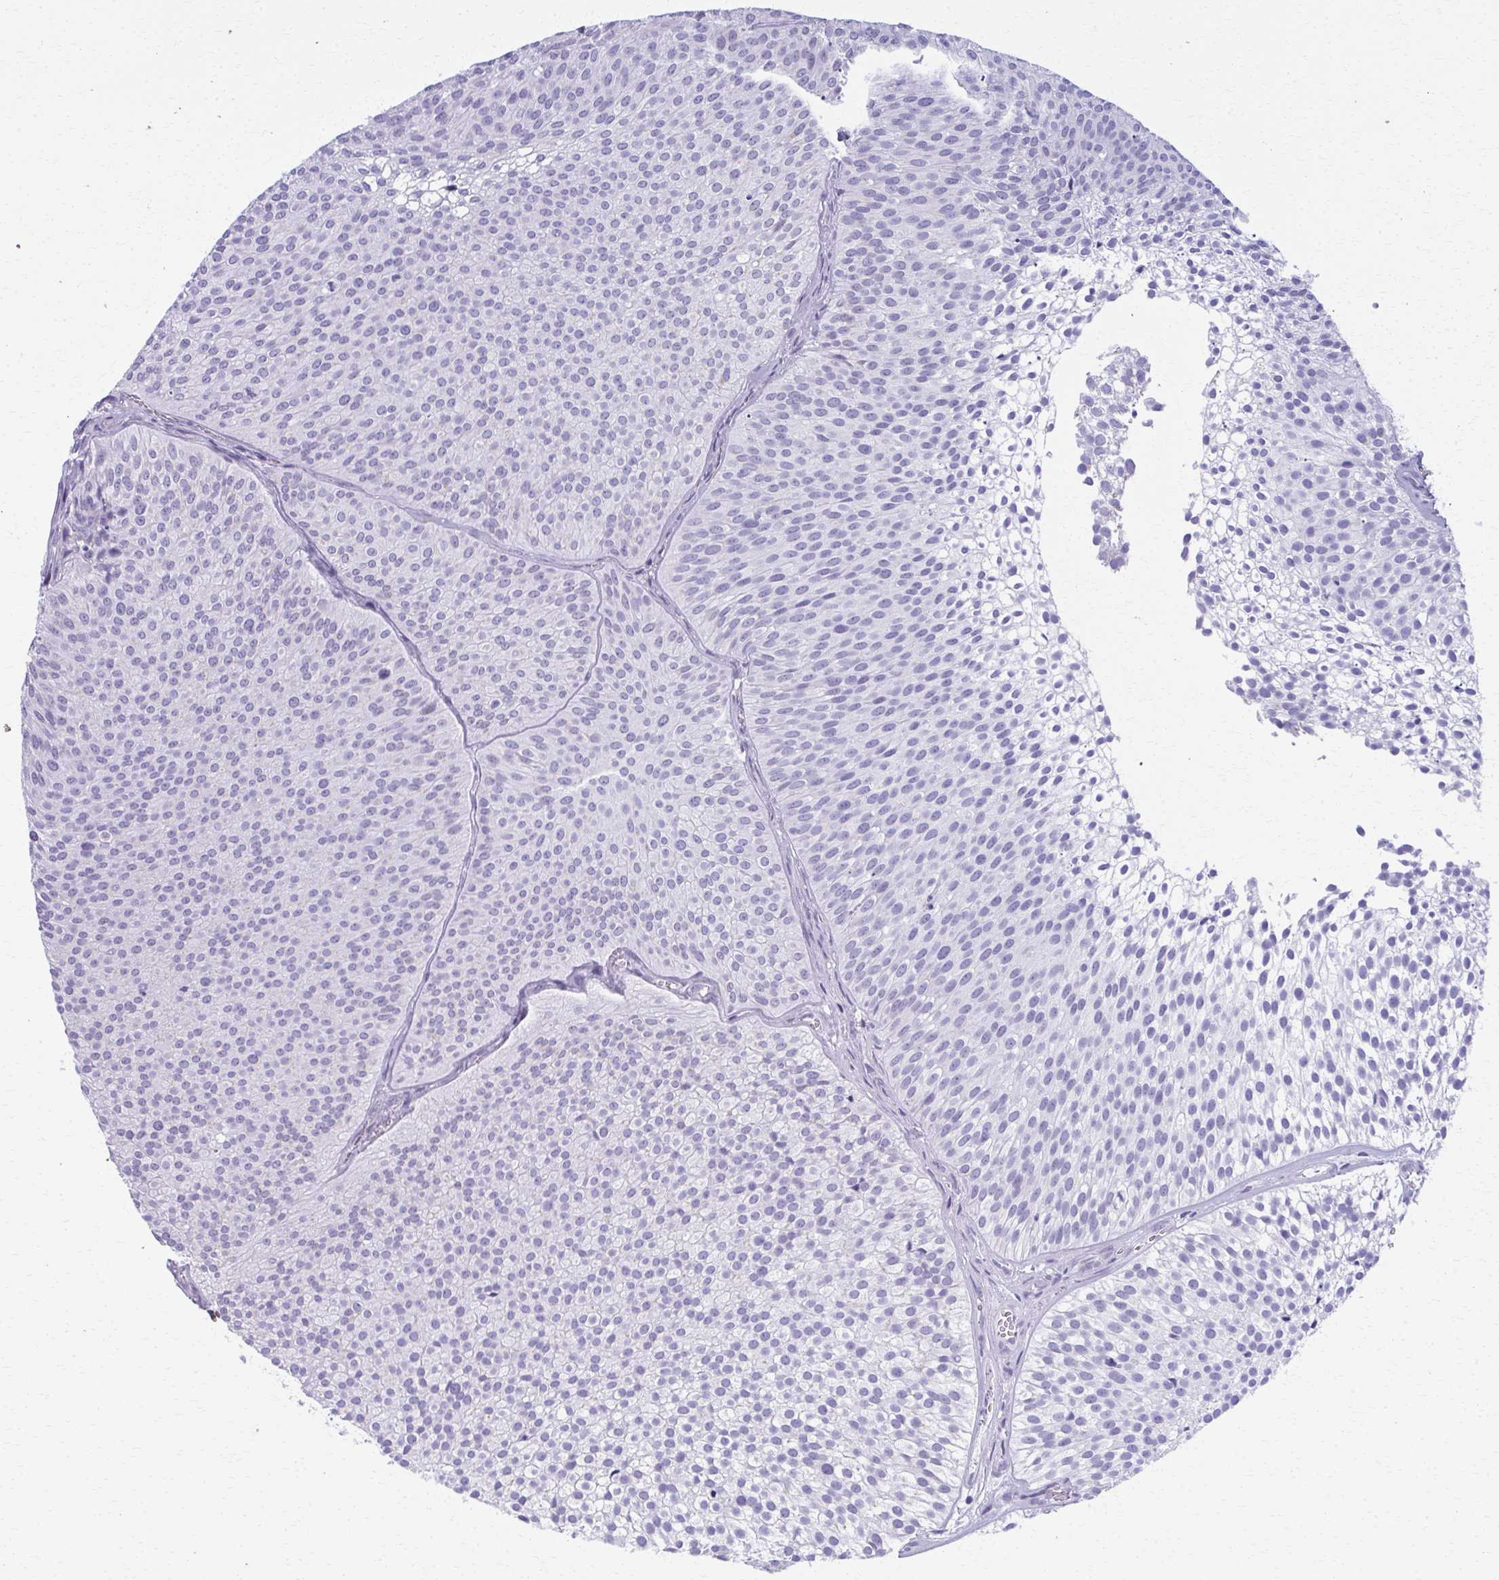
{"staining": {"intensity": "negative", "quantity": "none", "location": "none"}, "tissue": "urothelial cancer", "cell_type": "Tumor cells", "image_type": "cancer", "snomed": [{"axis": "morphology", "description": "Urothelial carcinoma, Low grade"}, {"axis": "topography", "description": "Urinary bladder"}], "caption": "Tumor cells show no significant staining in urothelial cancer.", "gene": "SCLY", "patient": {"sex": "male", "age": 91}}